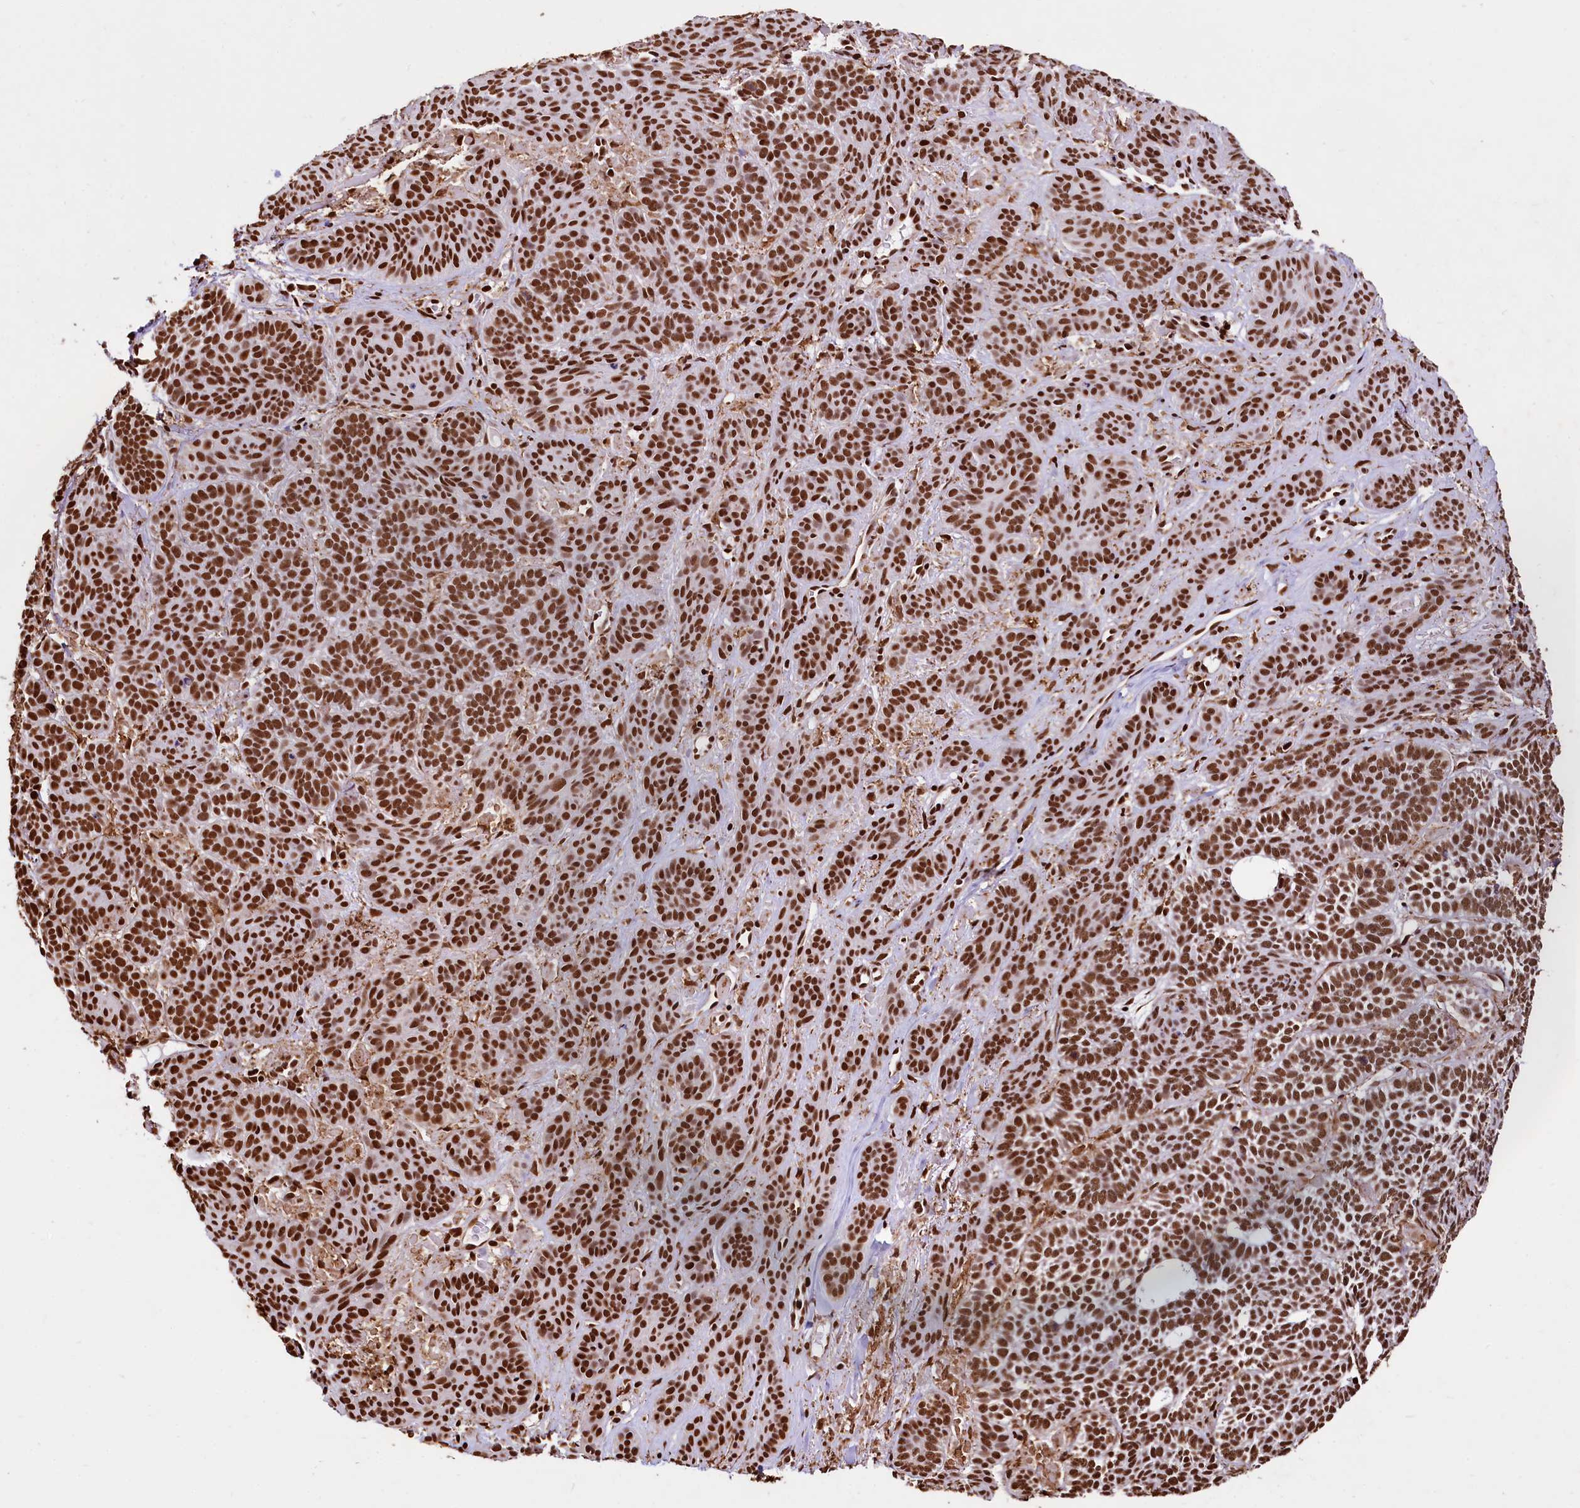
{"staining": {"intensity": "strong", "quantity": ">75%", "location": "nuclear"}, "tissue": "skin cancer", "cell_type": "Tumor cells", "image_type": "cancer", "snomed": [{"axis": "morphology", "description": "Basal cell carcinoma"}, {"axis": "topography", "description": "Skin"}], "caption": "Human skin cancer (basal cell carcinoma) stained with a protein marker demonstrates strong staining in tumor cells.", "gene": "PDS5B", "patient": {"sex": "male", "age": 85}}